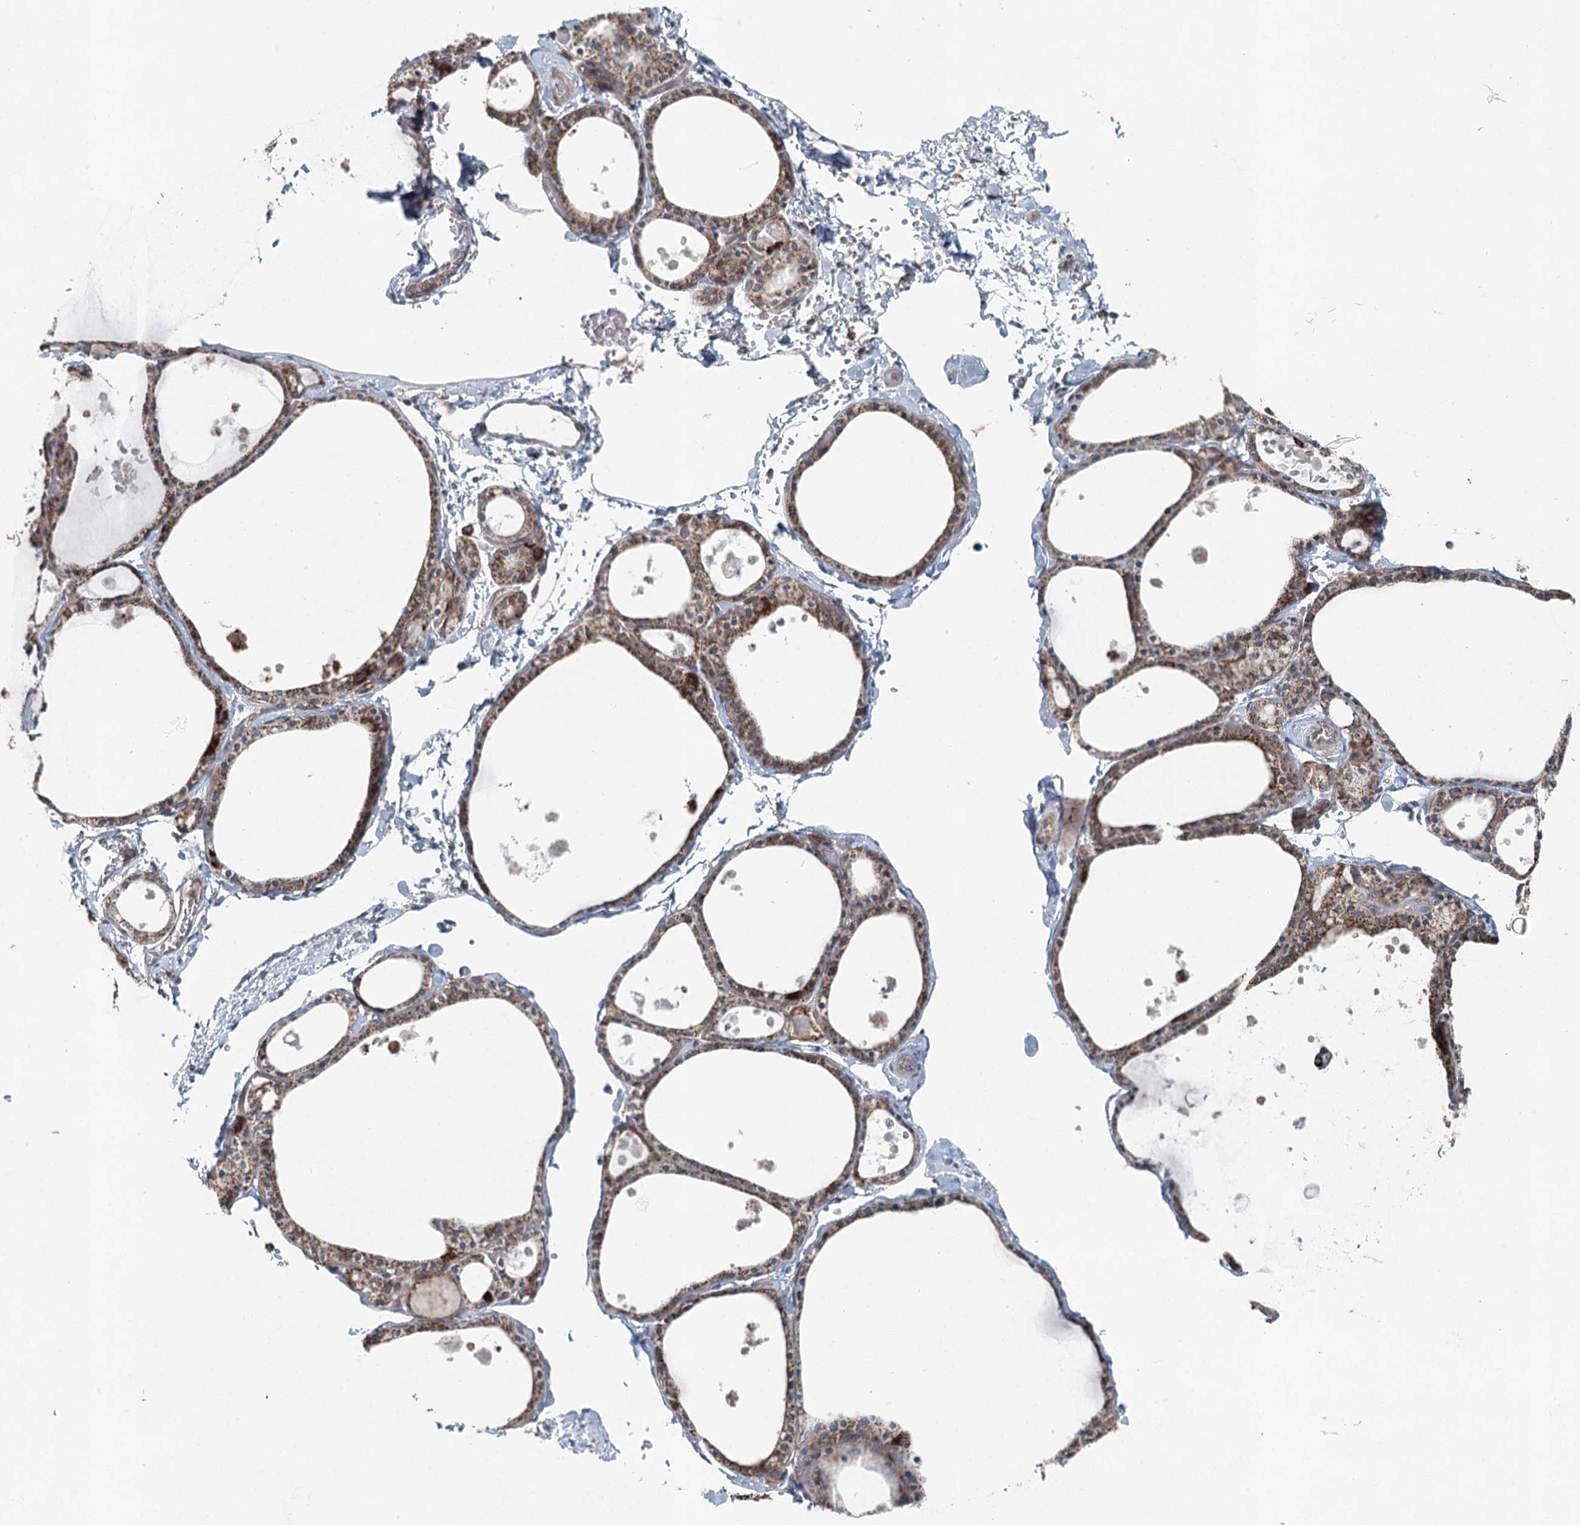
{"staining": {"intensity": "moderate", "quantity": ">75%", "location": "cytoplasmic/membranous"}, "tissue": "thyroid gland", "cell_type": "Glandular cells", "image_type": "normal", "snomed": [{"axis": "morphology", "description": "Normal tissue, NOS"}, {"axis": "topography", "description": "Thyroid gland"}], "caption": "Immunohistochemistry (IHC) histopathology image of unremarkable thyroid gland stained for a protein (brown), which shows medium levels of moderate cytoplasmic/membranous expression in about >75% of glandular cells.", "gene": "SKIC3", "patient": {"sex": "male", "age": 56}}